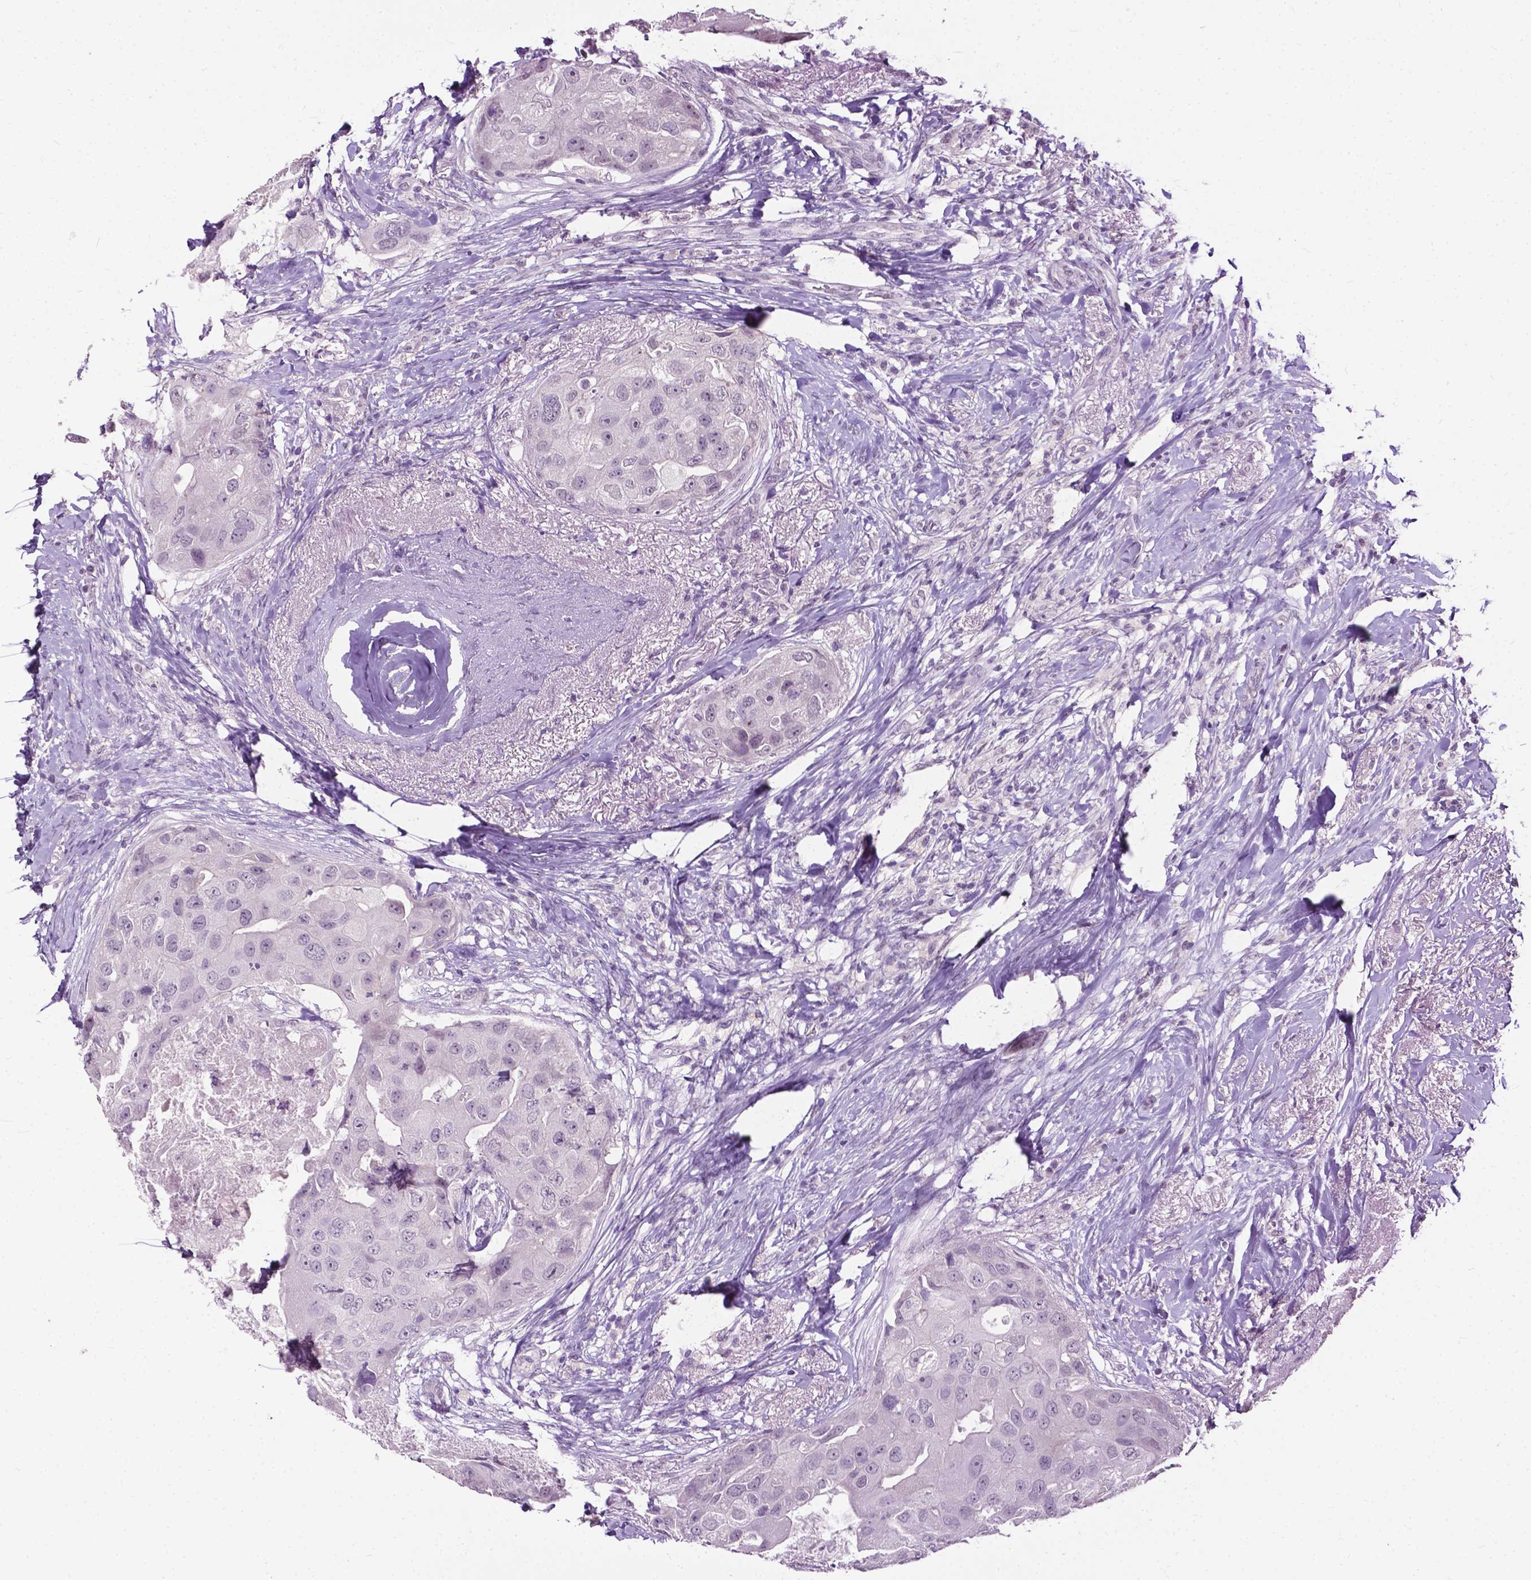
{"staining": {"intensity": "negative", "quantity": "none", "location": "none"}, "tissue": "breast cancer", "cell_type": "Tumor cells", "image_type": "cancer", "snomed": [{"axis": "morphology", "description": "Duct carcinoma"}, {"axis": "topography", "description": "Breast"}], "caption": "DAB immunohistochemical staining of human infiltrating ductal carcinoma (breast) reveals no significant staining in tumor cells.", "gene": "GPR37L1", "patient": {"sex": "female", "age": 43}}